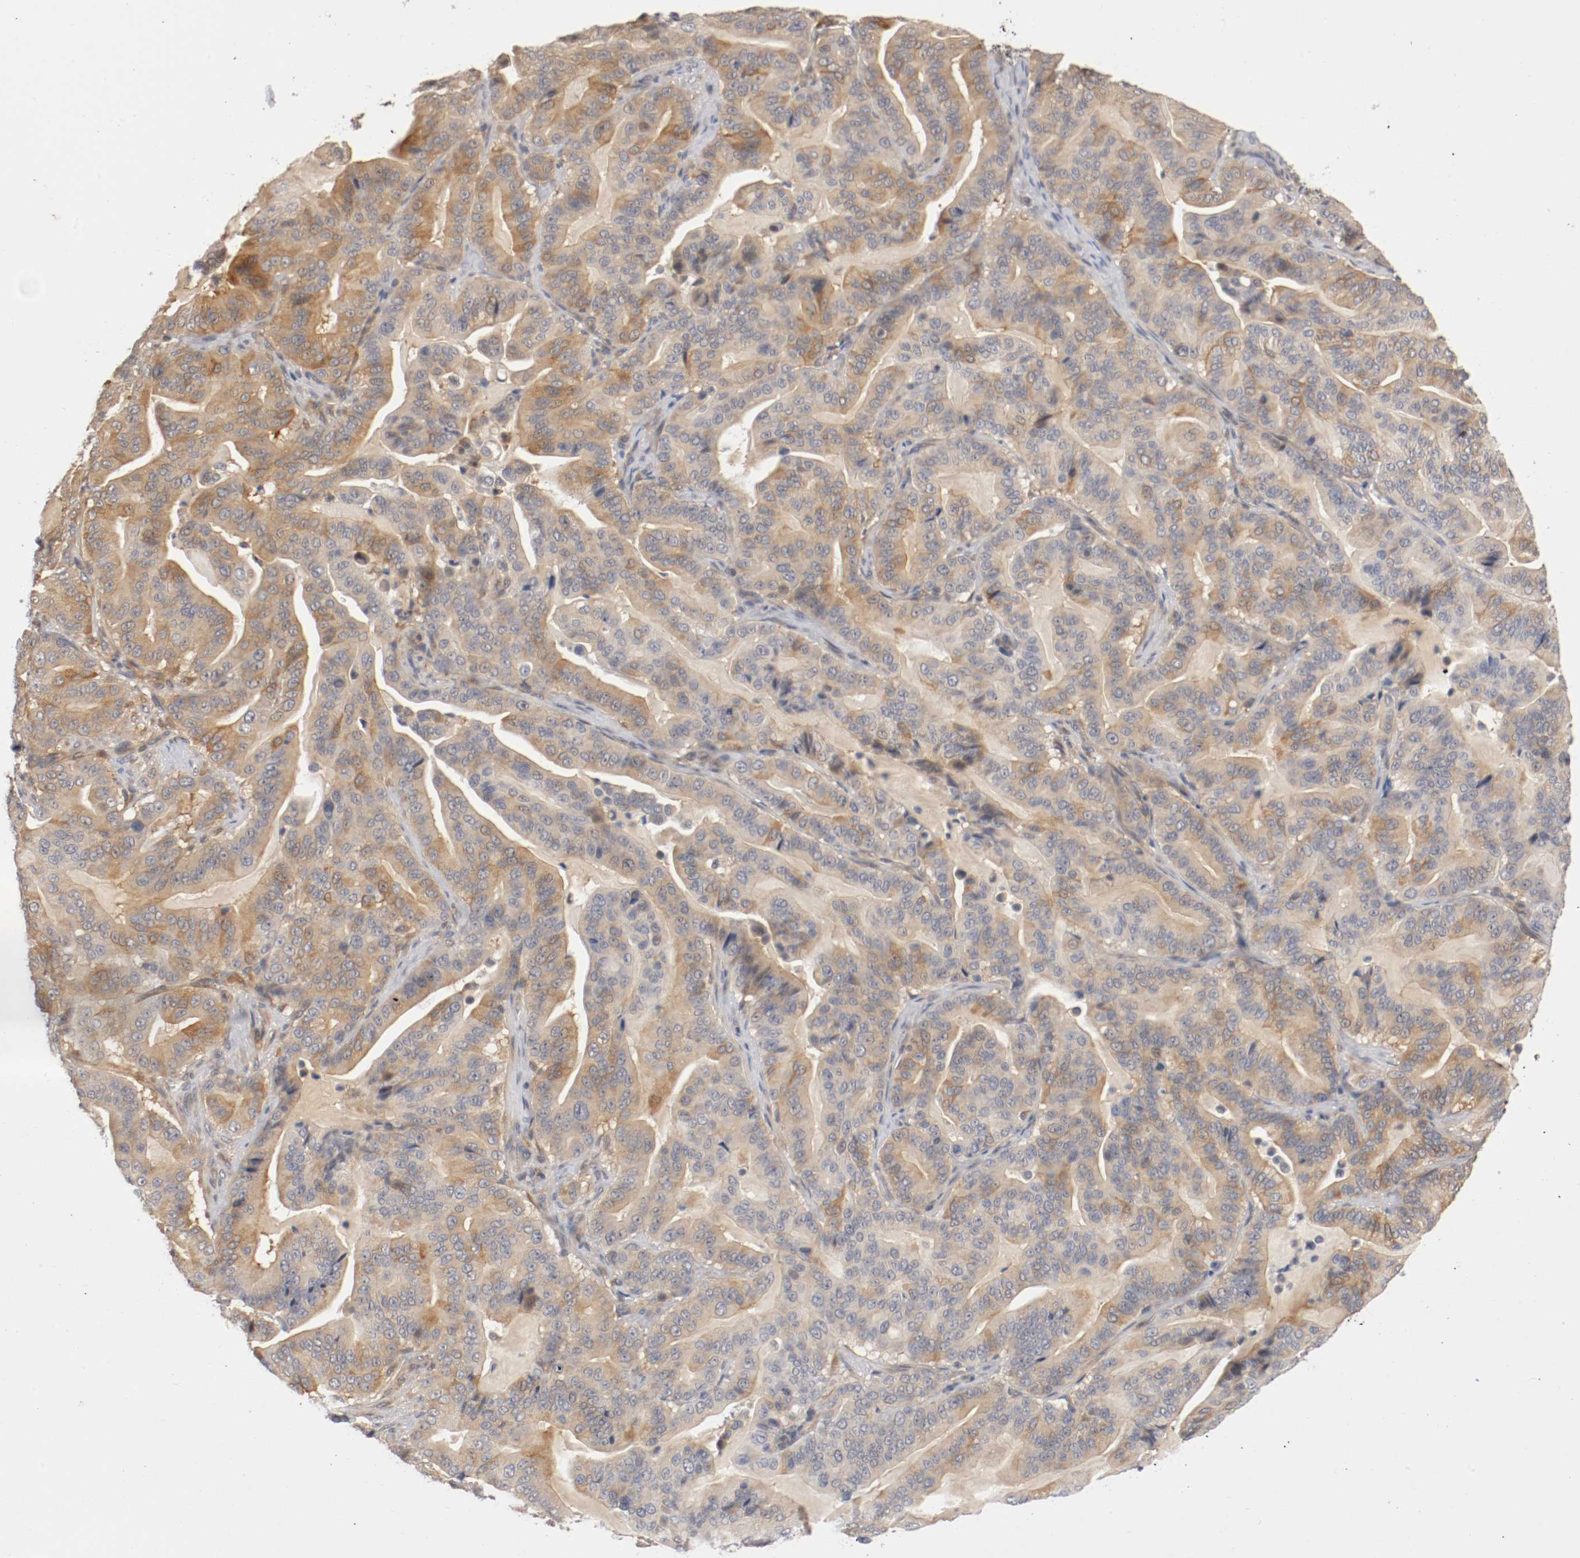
{"staining": {"intensity": "weak", "quantity": ">75%", "location": "cytoplasmic/membranous"}, "tissue": "pancreatic cancer", "cell_type": "Tumor cells", "image_type": "cancer", "snomed": [{"axis": "morphology", "description": "Adenocarcinoma, NOS"}, {"axis": "topography", "description": "Pancreas"}], "caption": "About >75% of tumor cells in human pancreatic cancer display weak cytoplasmic/membranous protein staining as visualized by brown immunohistochemical staining.", "gene": "RBM23", "patient": {"sex": "male", "age": 63}}